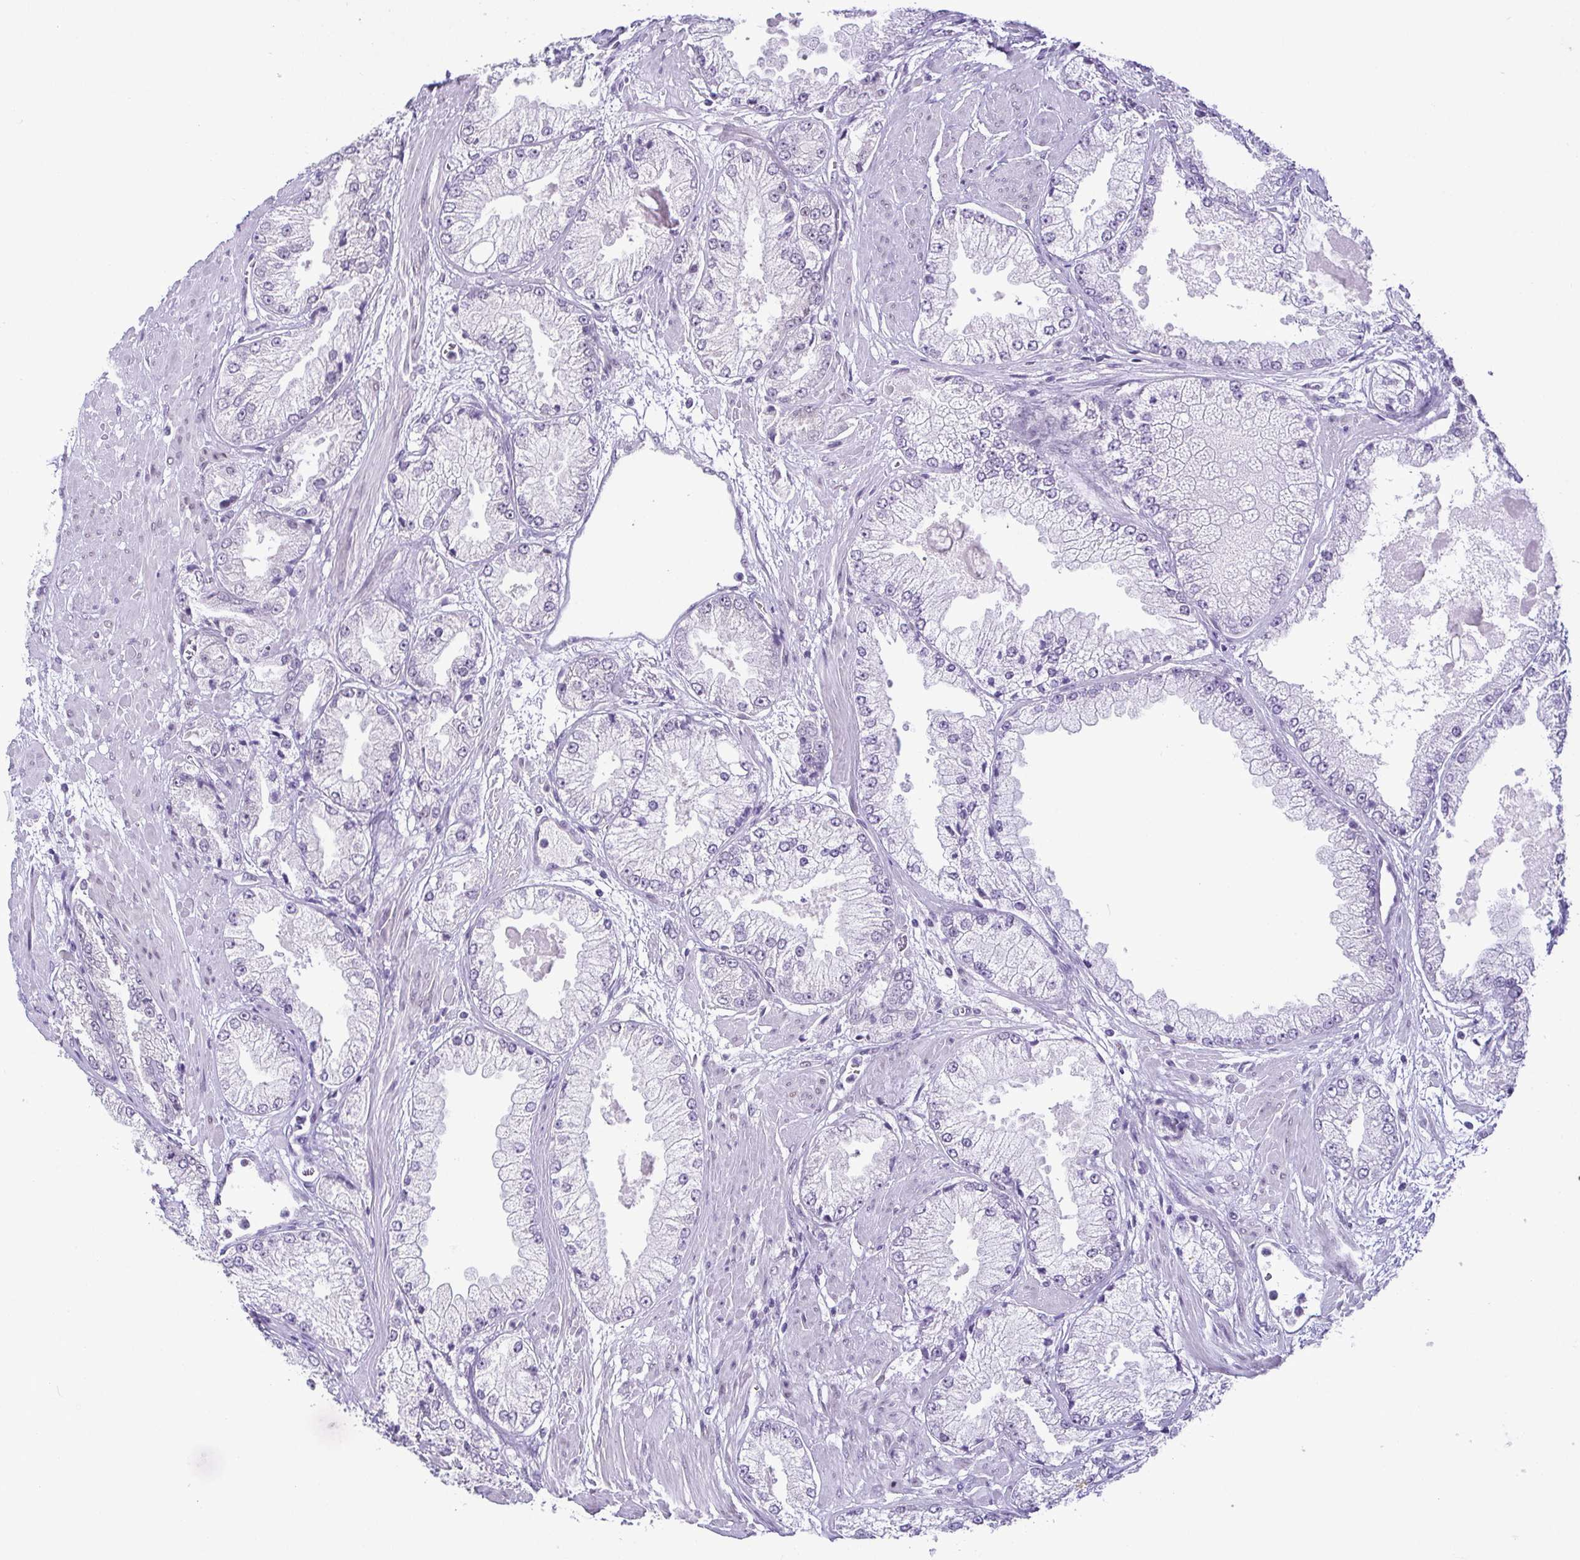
{"staining": {"intensity": "negative", "quantity": "none", "location": "none"}, "tissue": "prostate cancer", "cell_type": "Tumor cells", "image_type": "cancer", "snomed": [{"axis": "morphology", "description": "Adenocarcinoma, High grade"}, {"axis": "topography", "description": "Prostate"}], "caption": "Prostate cancer (adenocarcinoma (high-grade)) was stained to show a protein in brown. There is no significant expression in tumor cells.", "gene": "RBM3", "patient": {"sex": "male", "age": 68}}